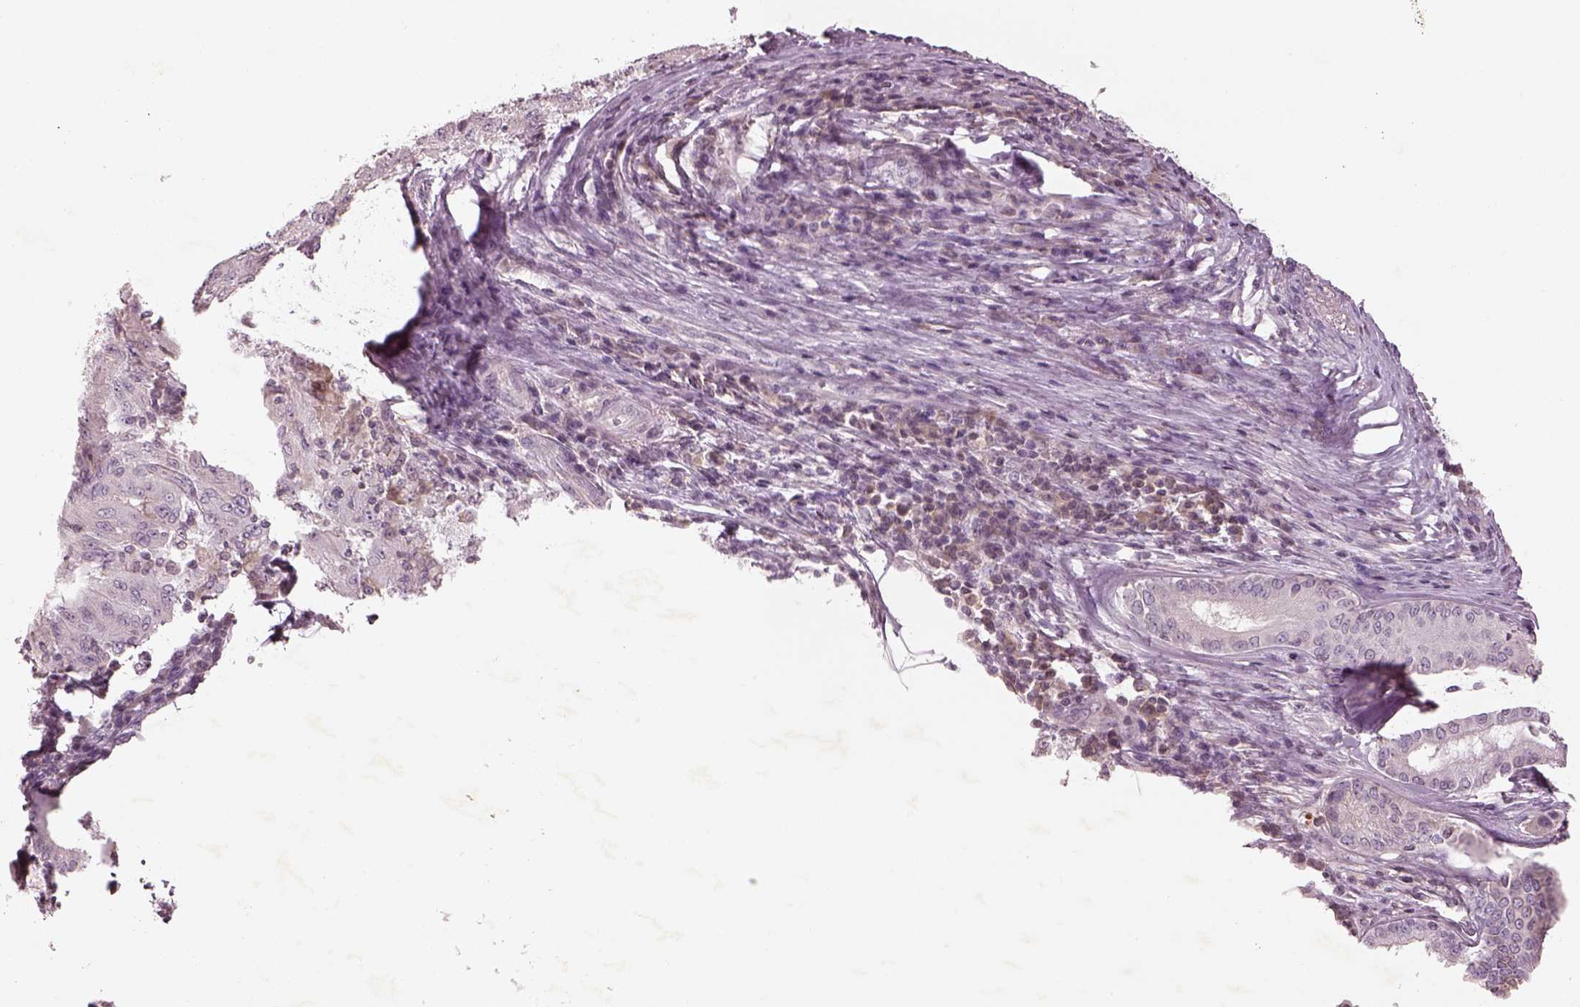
{"staining": {"intensity": "negative", "quantity": "none", "location": "none"}, "tissue": "pancreatic cancer", "cell_type": "Tumor cells", "image_type": "cancer", "snomed": [{"axis": "morphology", "description": "Adenocarcinoma, NOS"}, {"axis": "topography", "description": "Pancreas"}], "caption": "Immunohistochemistry (IHC) image of neoplastic tissue: pancreatic cancer (adenocarcinoma) stained with DAB demonstrates no significant protein positivity in tumor cells. (Stains: DAB immunohistochemistry with hematoxylin counter stain, Microscopy: brightfield microscopy at high magnification).", "gene": "TLX3", "patient": {"sex": "male", "age": 63}}